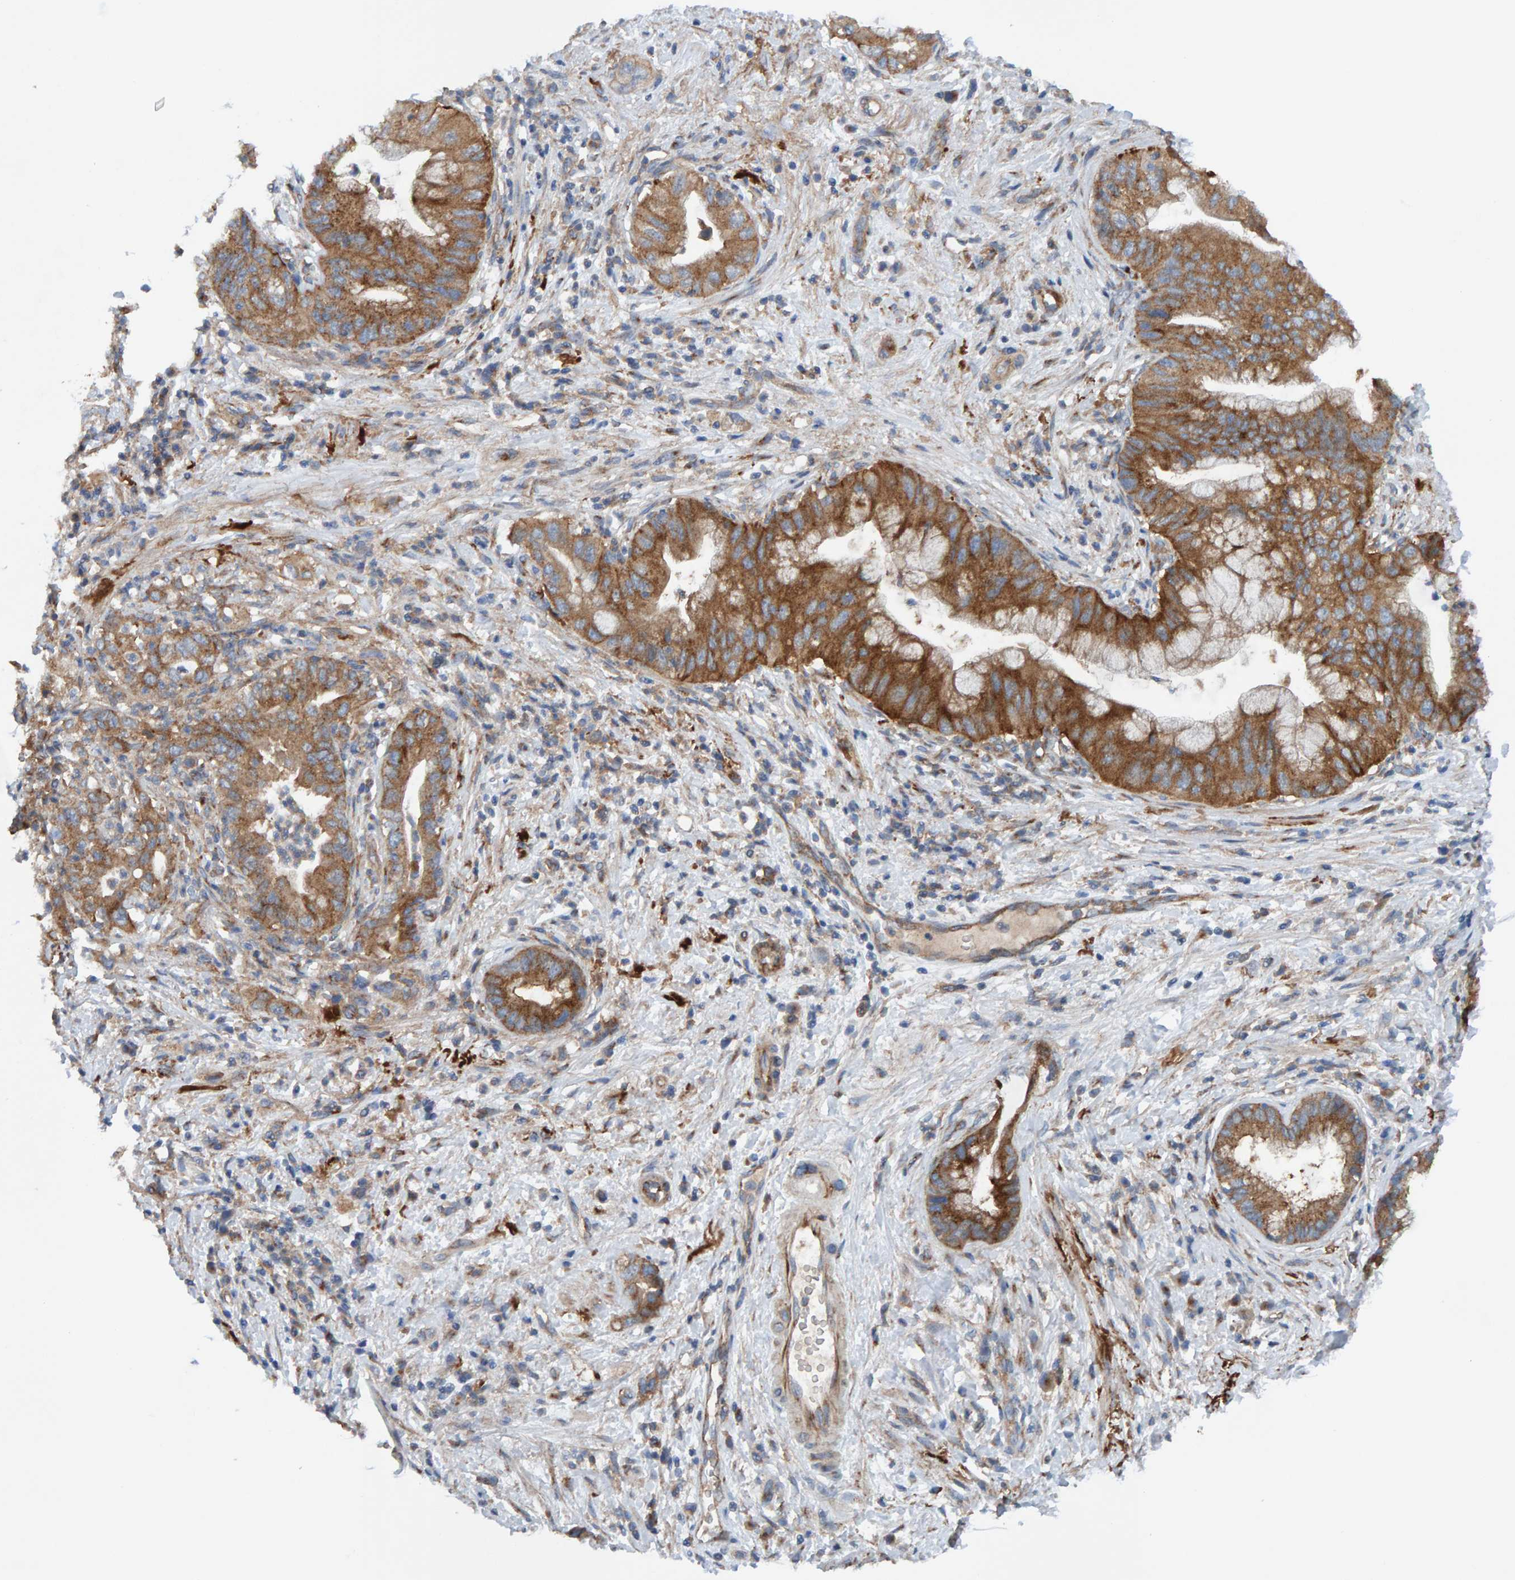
{"staining": {"intensity": "strong", "quantity": ">75%", "location": "cytoplasmic/membranous"}, "tissue": "pancreatic cancer", "cell_type": "Tumor cells", "image_type": "cancer", "snomed": [{"axis": "morphology", "description": "Adenocarcinoma, NOS"}, {"axis": "topography", "description": "Pancreas"}], "caption": "This histopathology image shows pancreatic cancer (adenocarcinoma) stained with IHC to label a protein in brown. The cytoplasmic/membranous of tumor cells show strong positivity for the protein. Nuclei are counter-stained blue.", "gene": "MKLN1", "patient": {"sex": "female", "age": 73}}